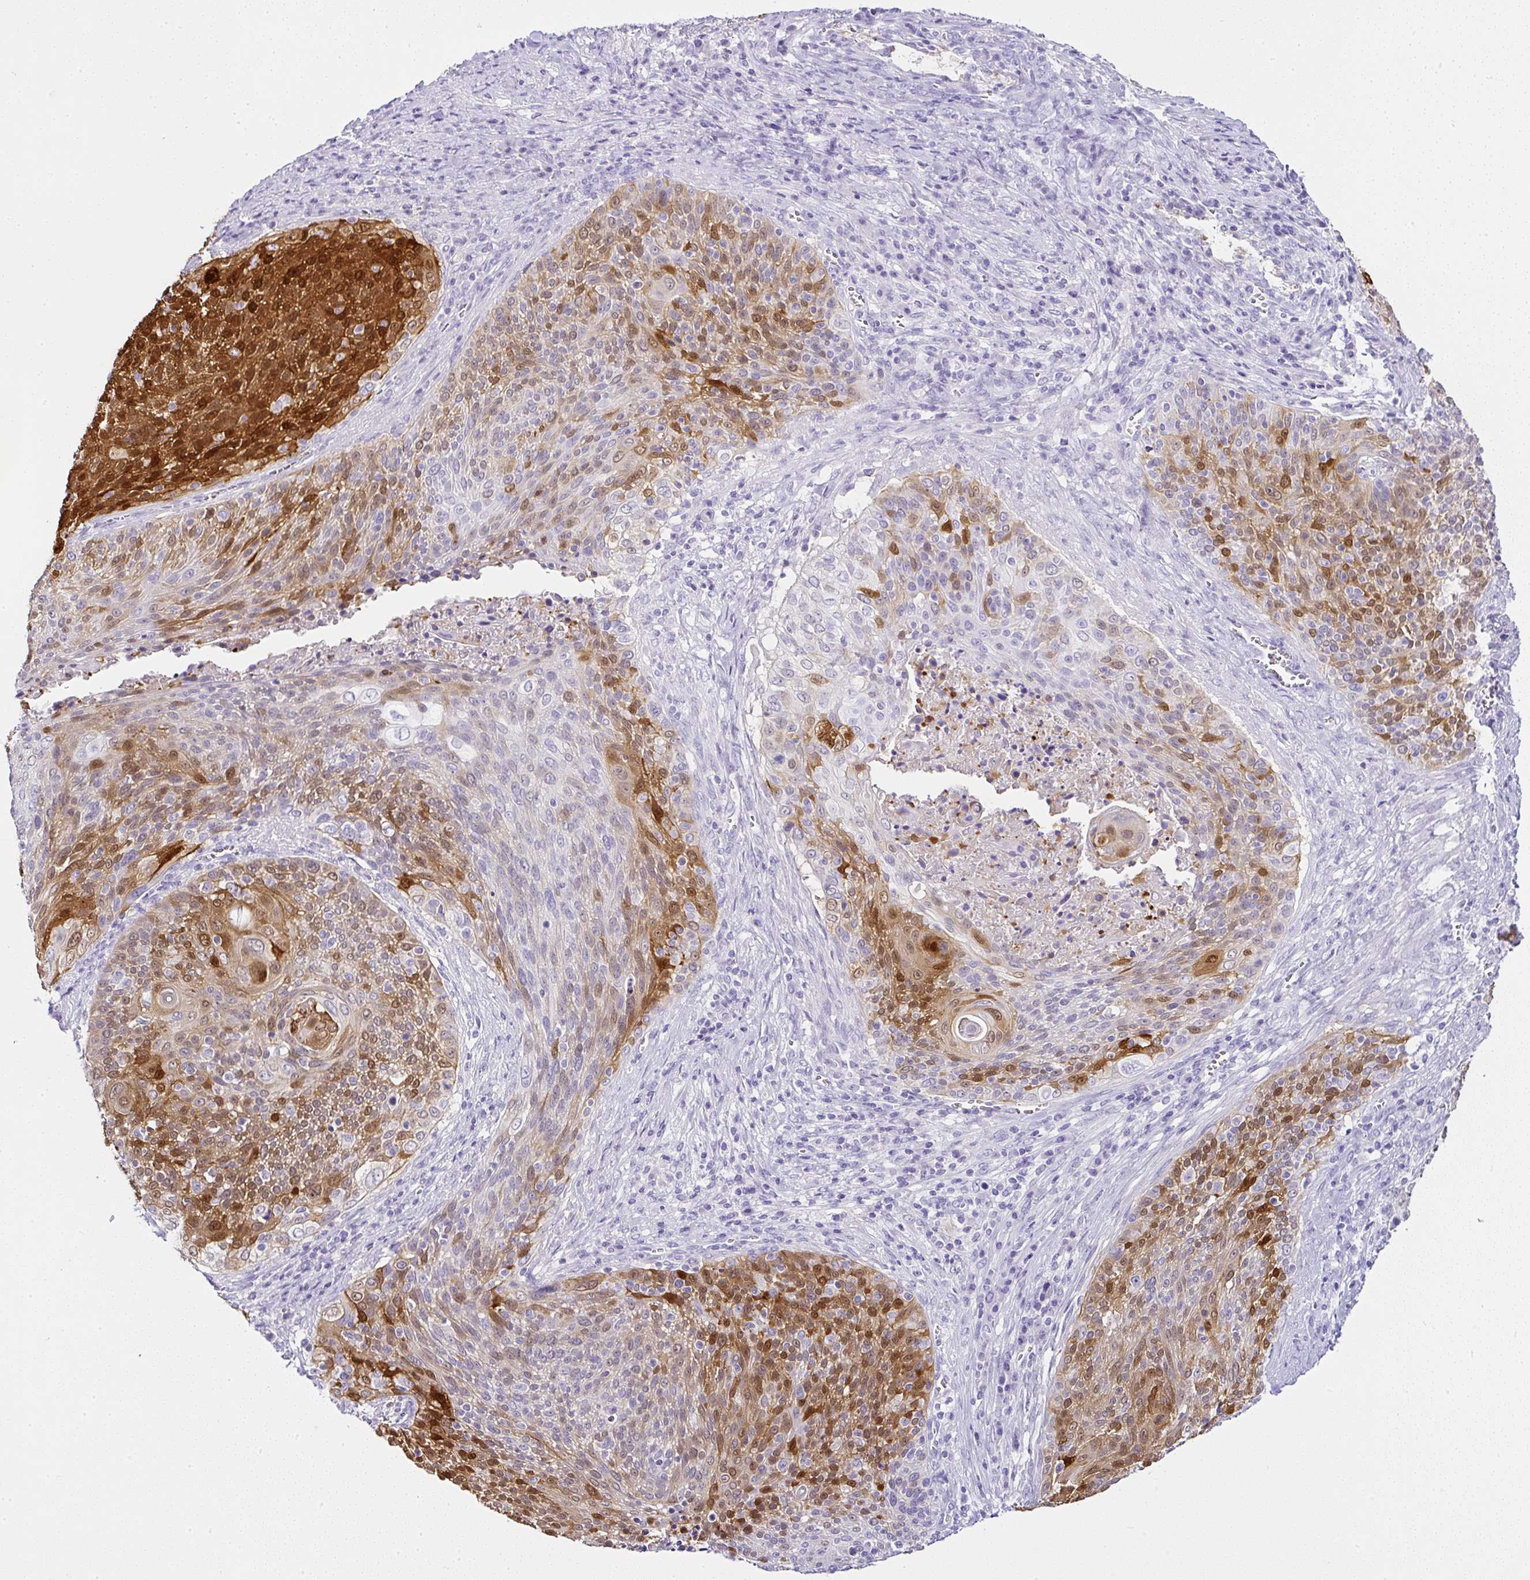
{"staining": {"intensity": "strong", "quantity": "25%-75%", "location": "cytoplasmic/membranous,nuclear"}, "tissue": "cervical cancer", "cell_type": "Tumor cells", "image_type": "cancer", "snomed": [{"axis": "morphology", "description": "Squamous cell carcinoma, NOS"}, {"axis": "topography", "description": "Cervix"}], "caption": "Cervical squamous cell carcinoma tissue demonstrates strong cytoplasmic/membranous and nuclear expression in approximately 25%-75% of tumor cells", "gene": "SERPINB3", "patient": {"sex": "female", "age": 31}}